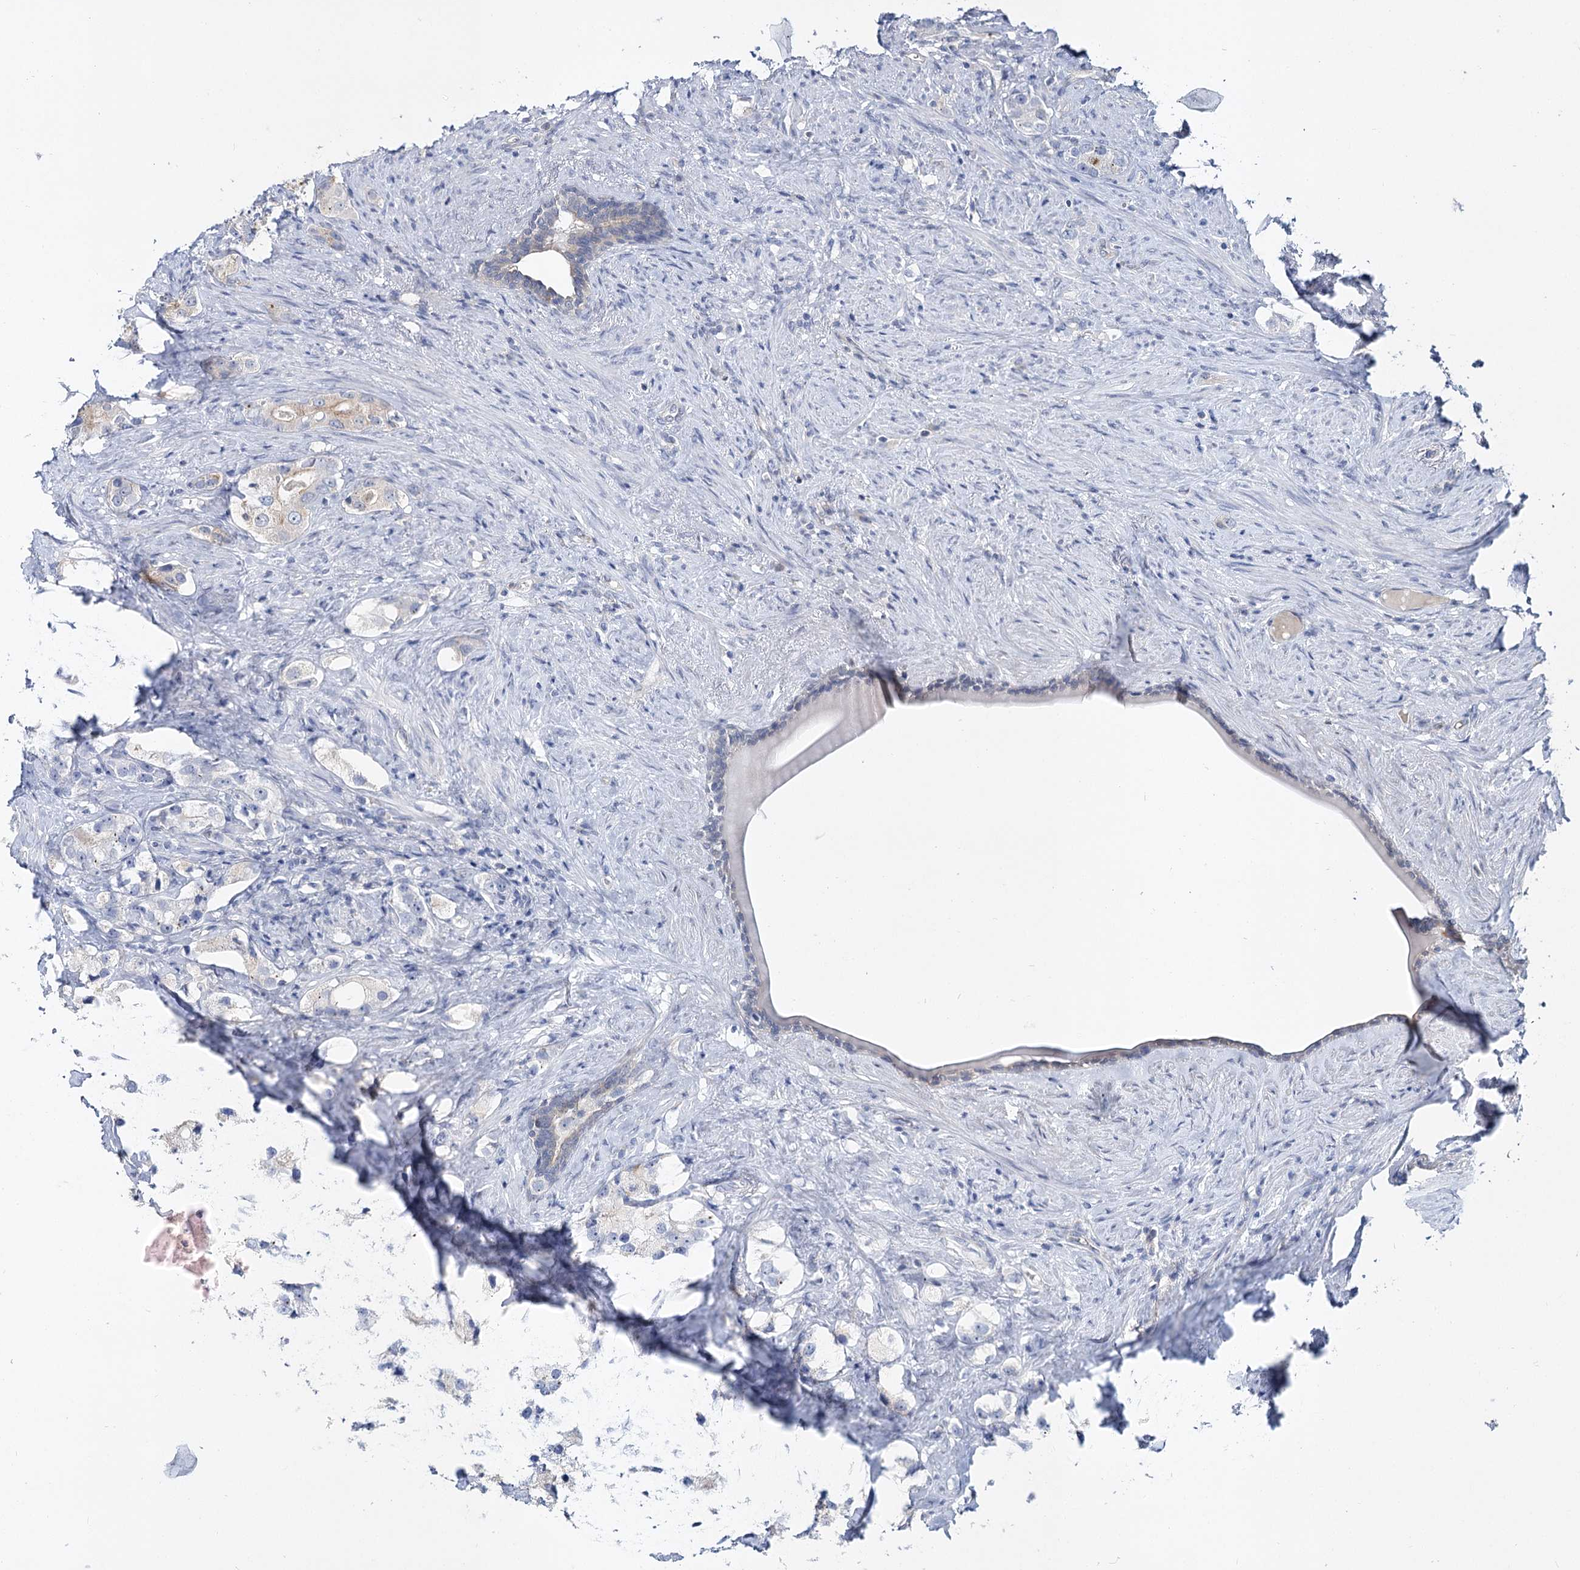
{"staining": {"intensity": "negative", "quantity": "none", "location": "none"}, "tissue": "prostate cancer", "cell_type": "Tumor cells", "image_type": "cancer", "snomed": [{"axis": "morphology", "description": "Adenocarcinoma, High grade"}, {"axis": "topography", "description": "Prostate"}], "caption": "Human prostate cancer (adenocarcinoma (high-grade)) stained for a protein using immunohistochemistry (IHC) shows no staining in tumor cells.", "gene": "UGP2", "patient": {"sex": "male", "age": 63}}